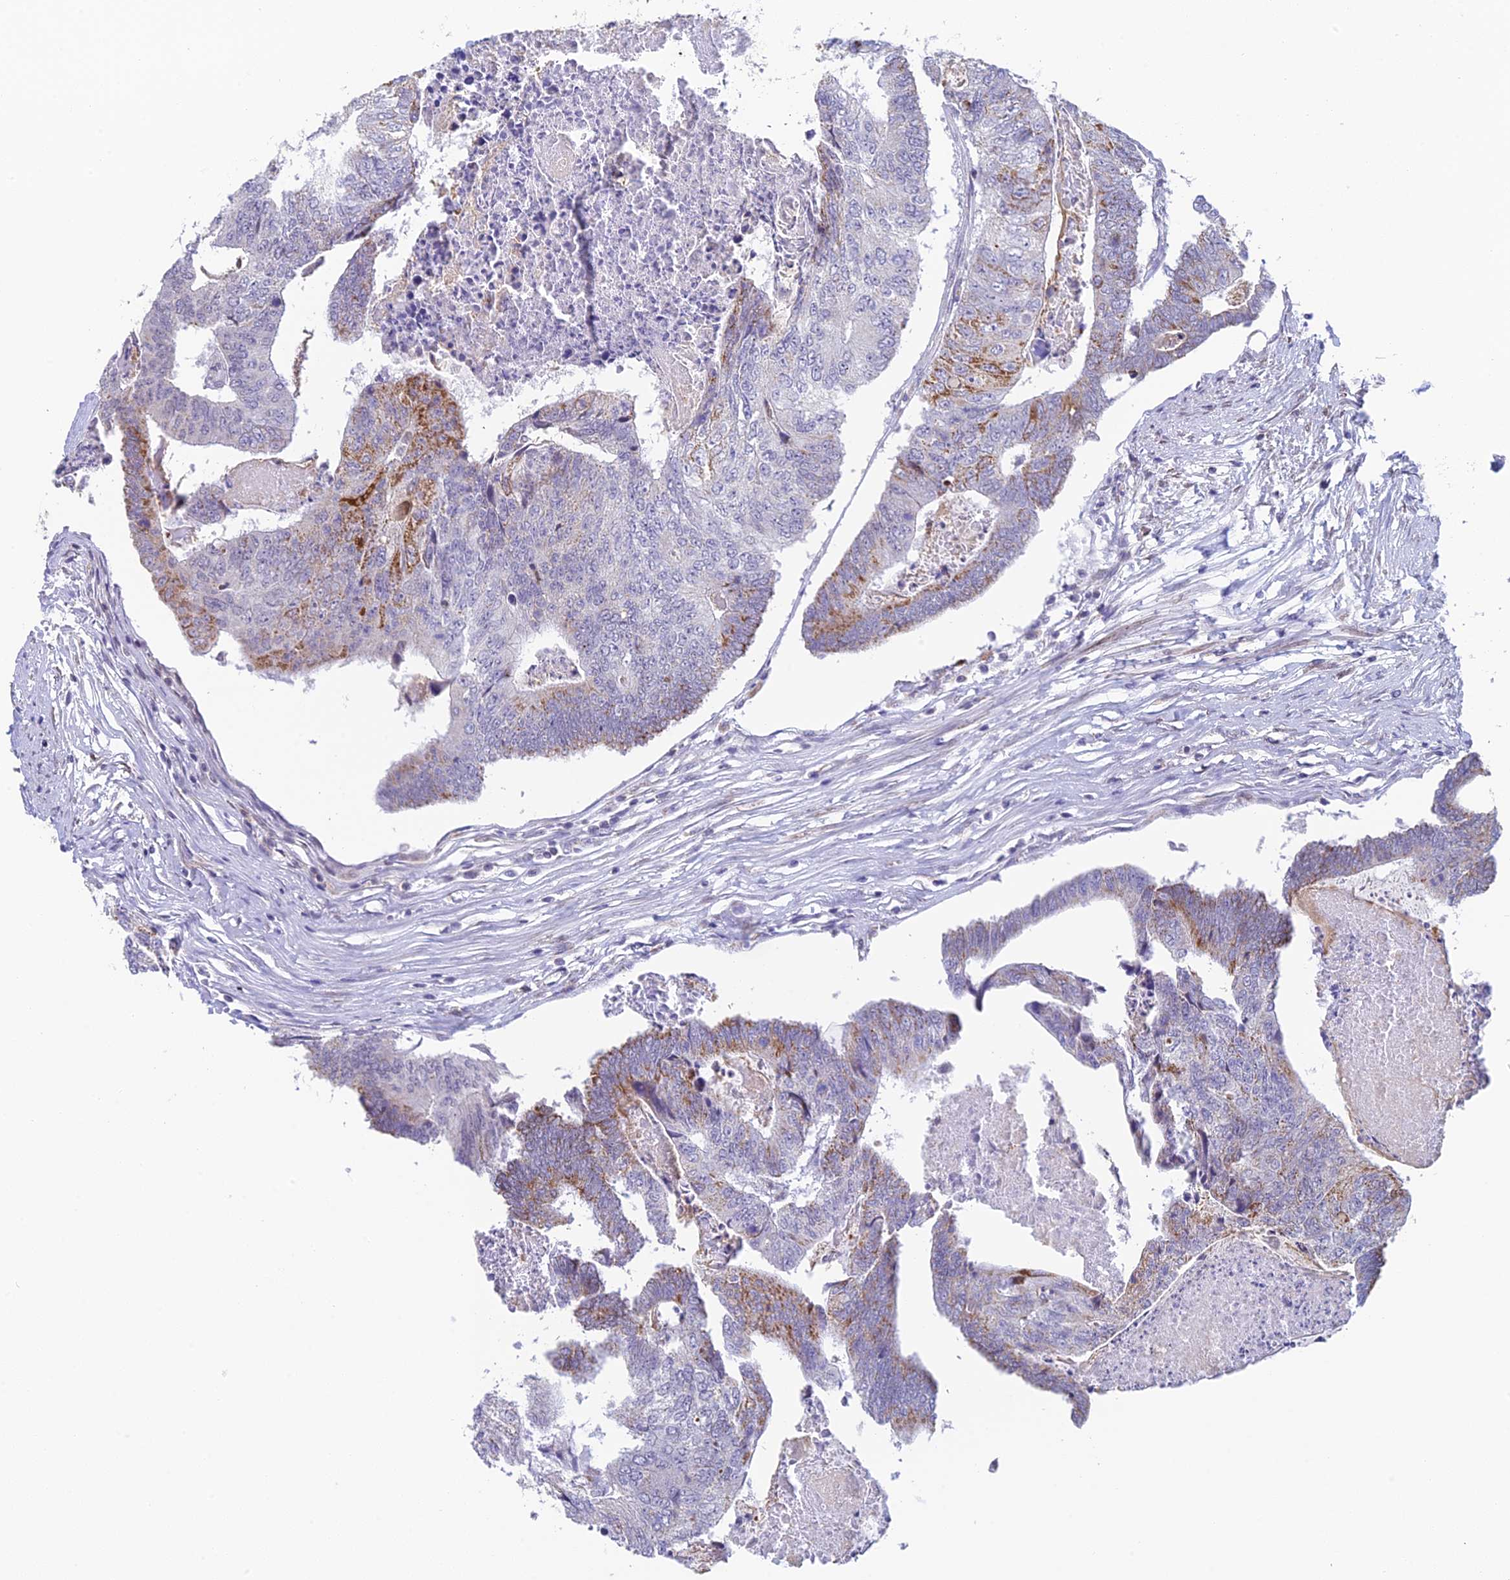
{"staining": {"intensity": "moderate", "quantity": "<25%", "location": "cytoplasmic/membranous"}, "tissue": "colorectal cancer", "cell_type": "Tumor cells", "image_type": "cancer", "snomed": [{"axis": "morphology", "description": "Adenocarcinoma, NOS"}, {"axis": "topography", "description": "Colon"}], "caption": "A photomicrograph showing moderate cytoplasmic/membranous expression in about <25% of tumor cells in colorectal adenocarcinoma, as visualized by brown immunohistochemical staining.", "gene": "REXO5", "patient": {"sex": "female", "age": 67}}